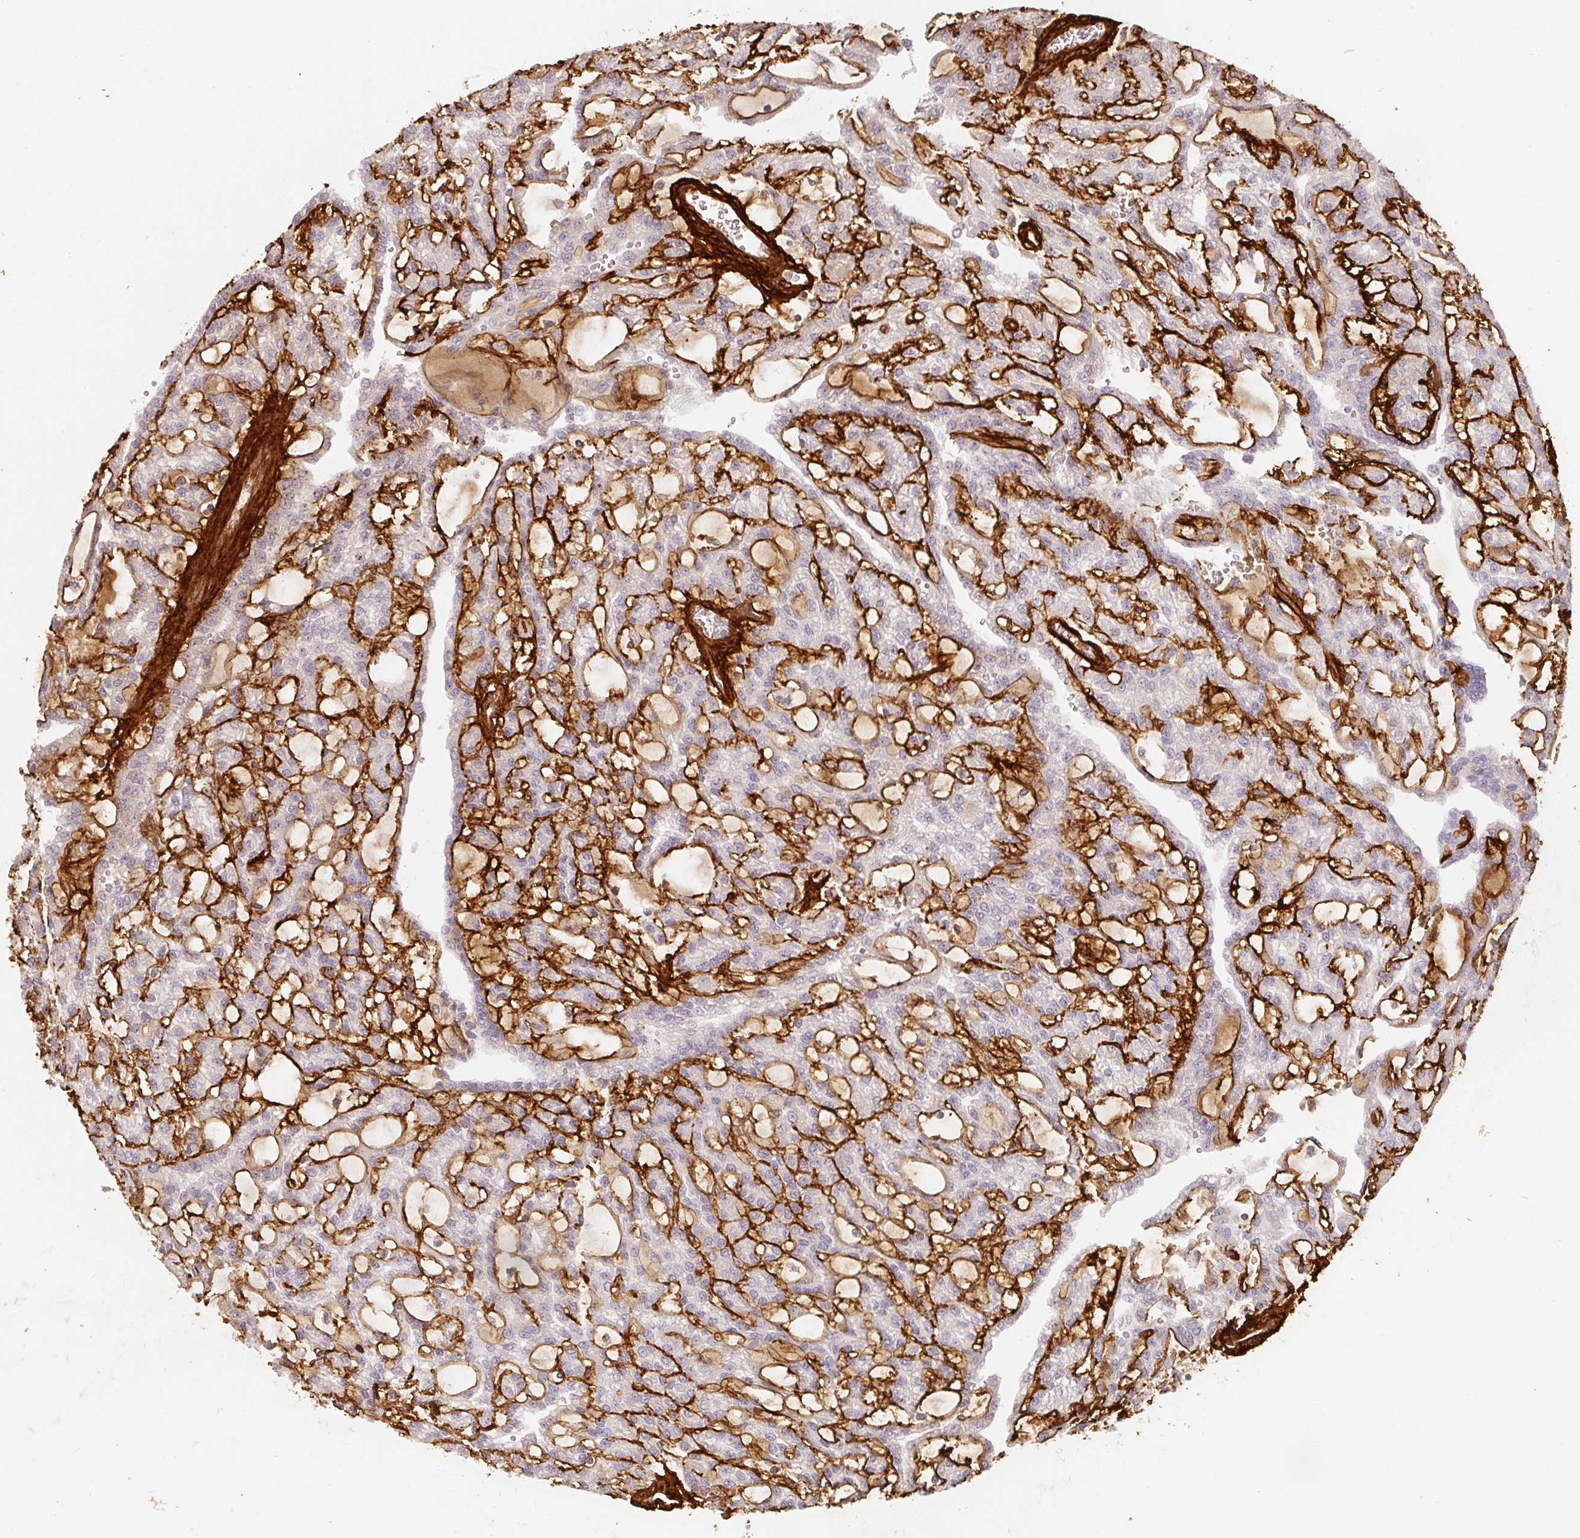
{"staining": {"intensity": "negative", "quantity": "none", "location": "none"}, "tissue": "renal cancer", "cell_type": "Tumor cells", "image_type": "cancer", "snomed": [{"axis": "morphology", "description": "Adenocarcinoma, NOS"}, {"axis": "topography", "description": "Kidney"}], "caption": "Image shows no protein positivity in tumor cells of renal adenocarcinoma tissue.", "gene": "COL3A1", "patient": {"sex": "male", "age": 63}}